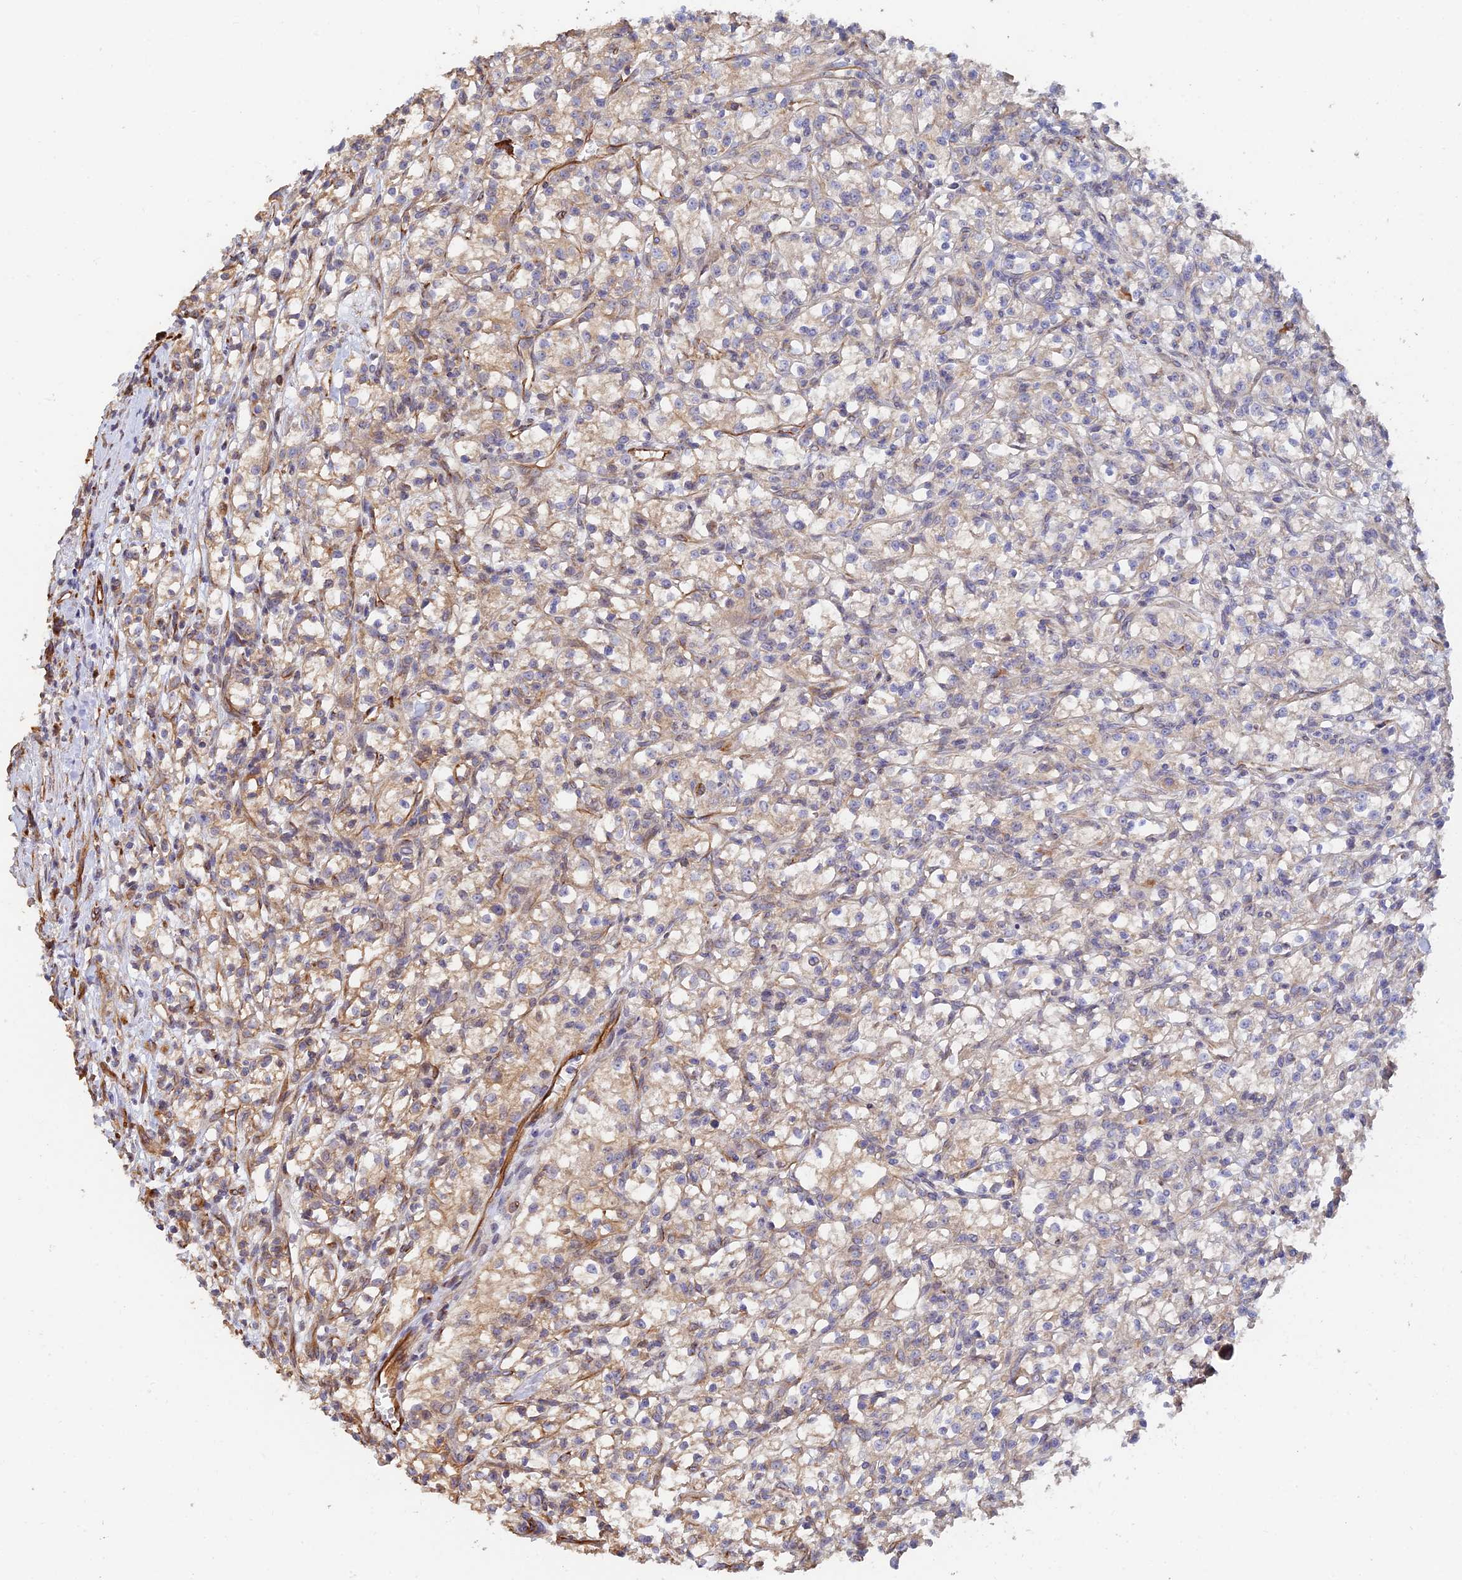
{"staining": {"intensity": "weak", "quantity": "<25%", "location": "cytoplasmic/membranous"}, "tissue": "renal cancer", "cell_type": "Tumor cells", "image_type": "cancer", "snomed": [{"axis": "morphology", "description": "Adenocarcinoma, NOS"}, {"axis": "topography", "description": "Kidney"}], "caption": "Tumor cells show no significant staining in renal cancer.", "gene": "WBP11", "patient": {"sex": "female", "age": 59}}